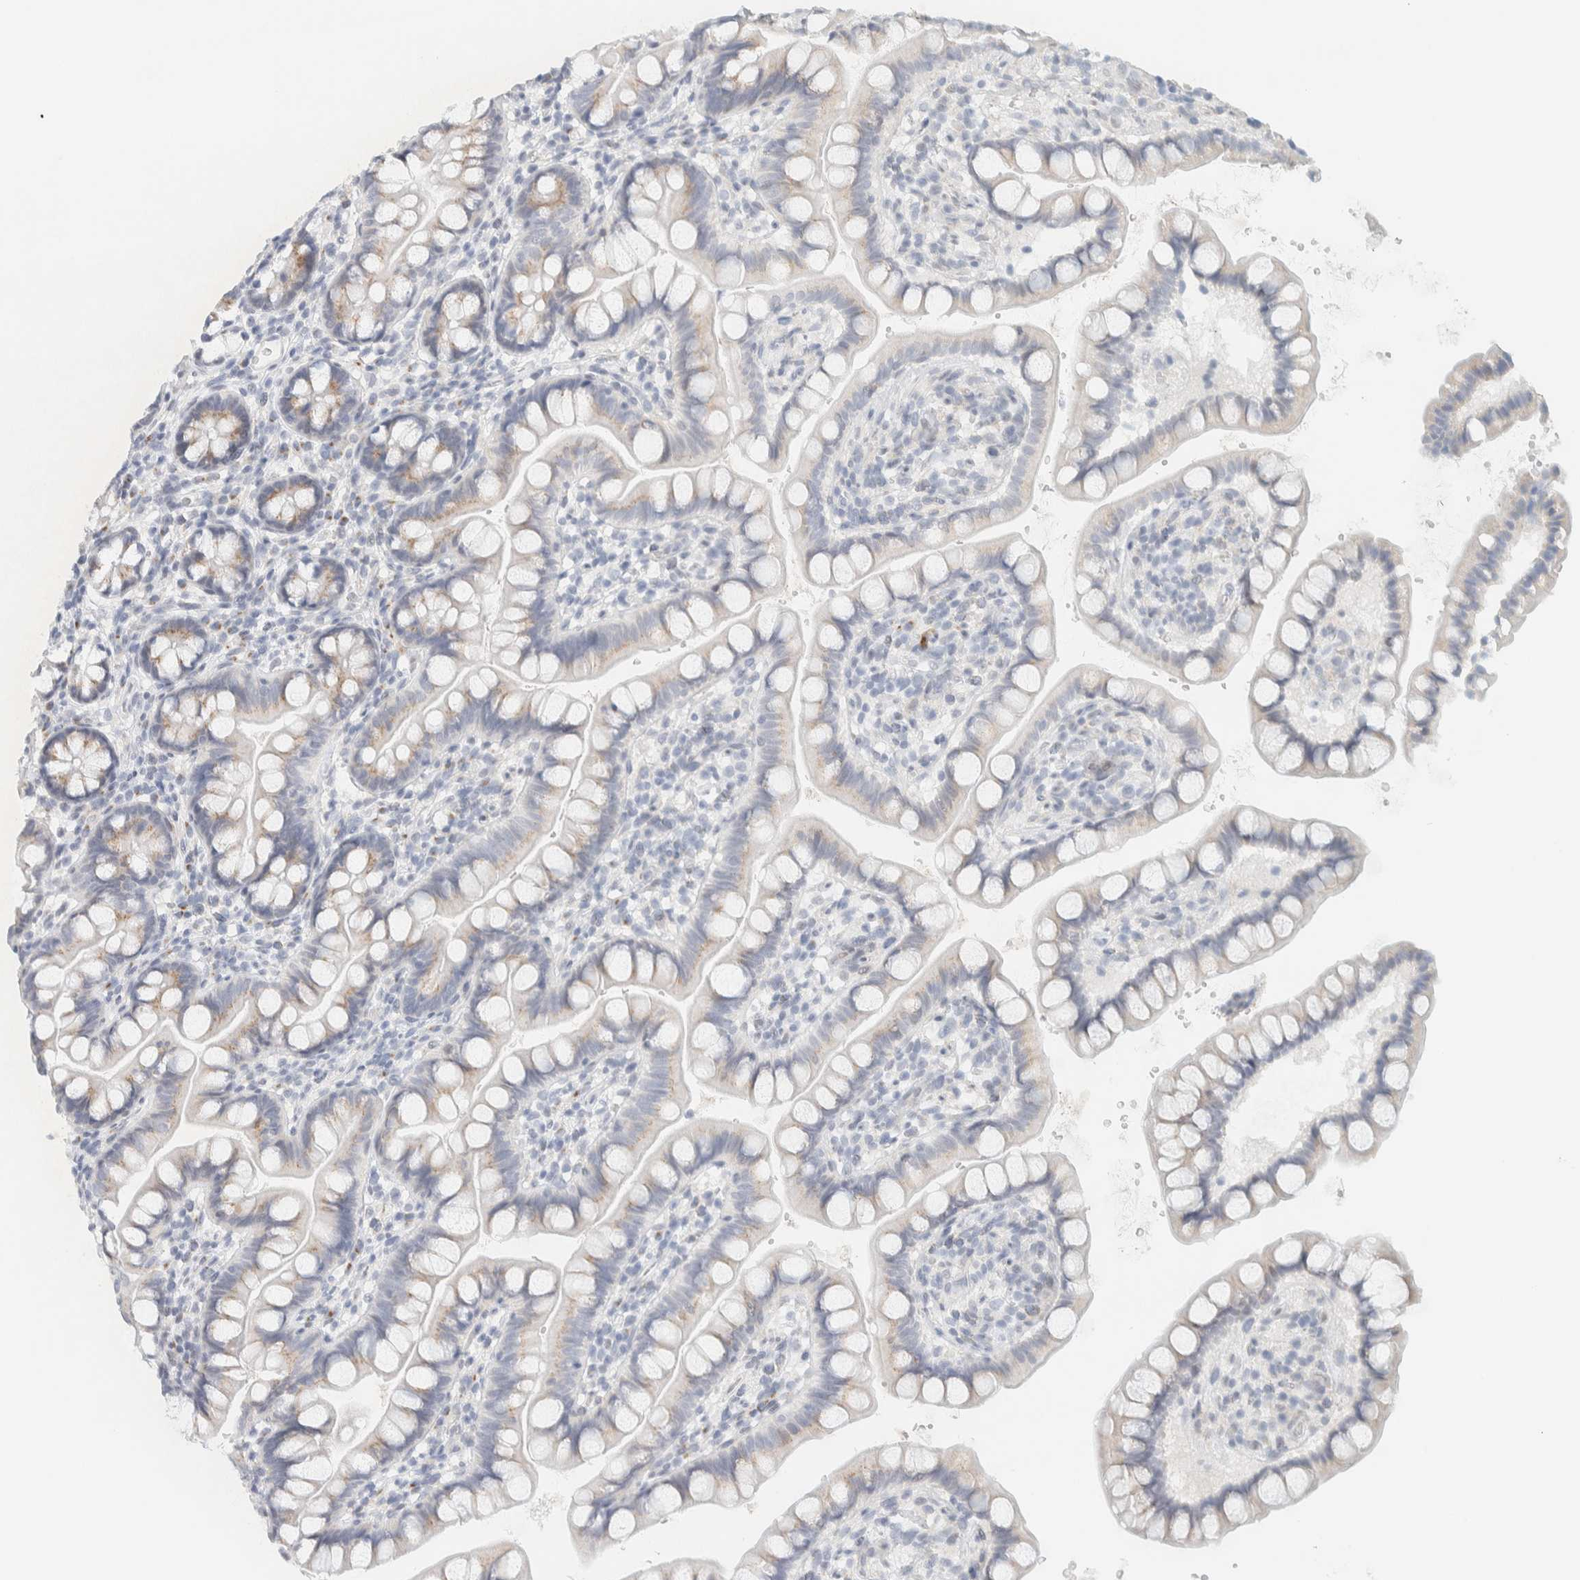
{"staining": {"intensity": "weak", "quantity": "25%-75%", "location": "cytoplasmic/membranous"}, "tissue": "small intestine", "cell_type": "Glandular cells", "image_type": "normal", "snomed": [{"axis": "morphology", "description": "Normal tissue, NOS"}, {"axis": "topography", "description": "Small intestine"}], "caption": "About 25%-75% of glandular cells in normal small intestine show weak cytoplasmic/membranous protein staining as visualized by brown immunohistochemical staining.", "gene": "SPNS3", "patient": {"sex": "female", "age": 84}}